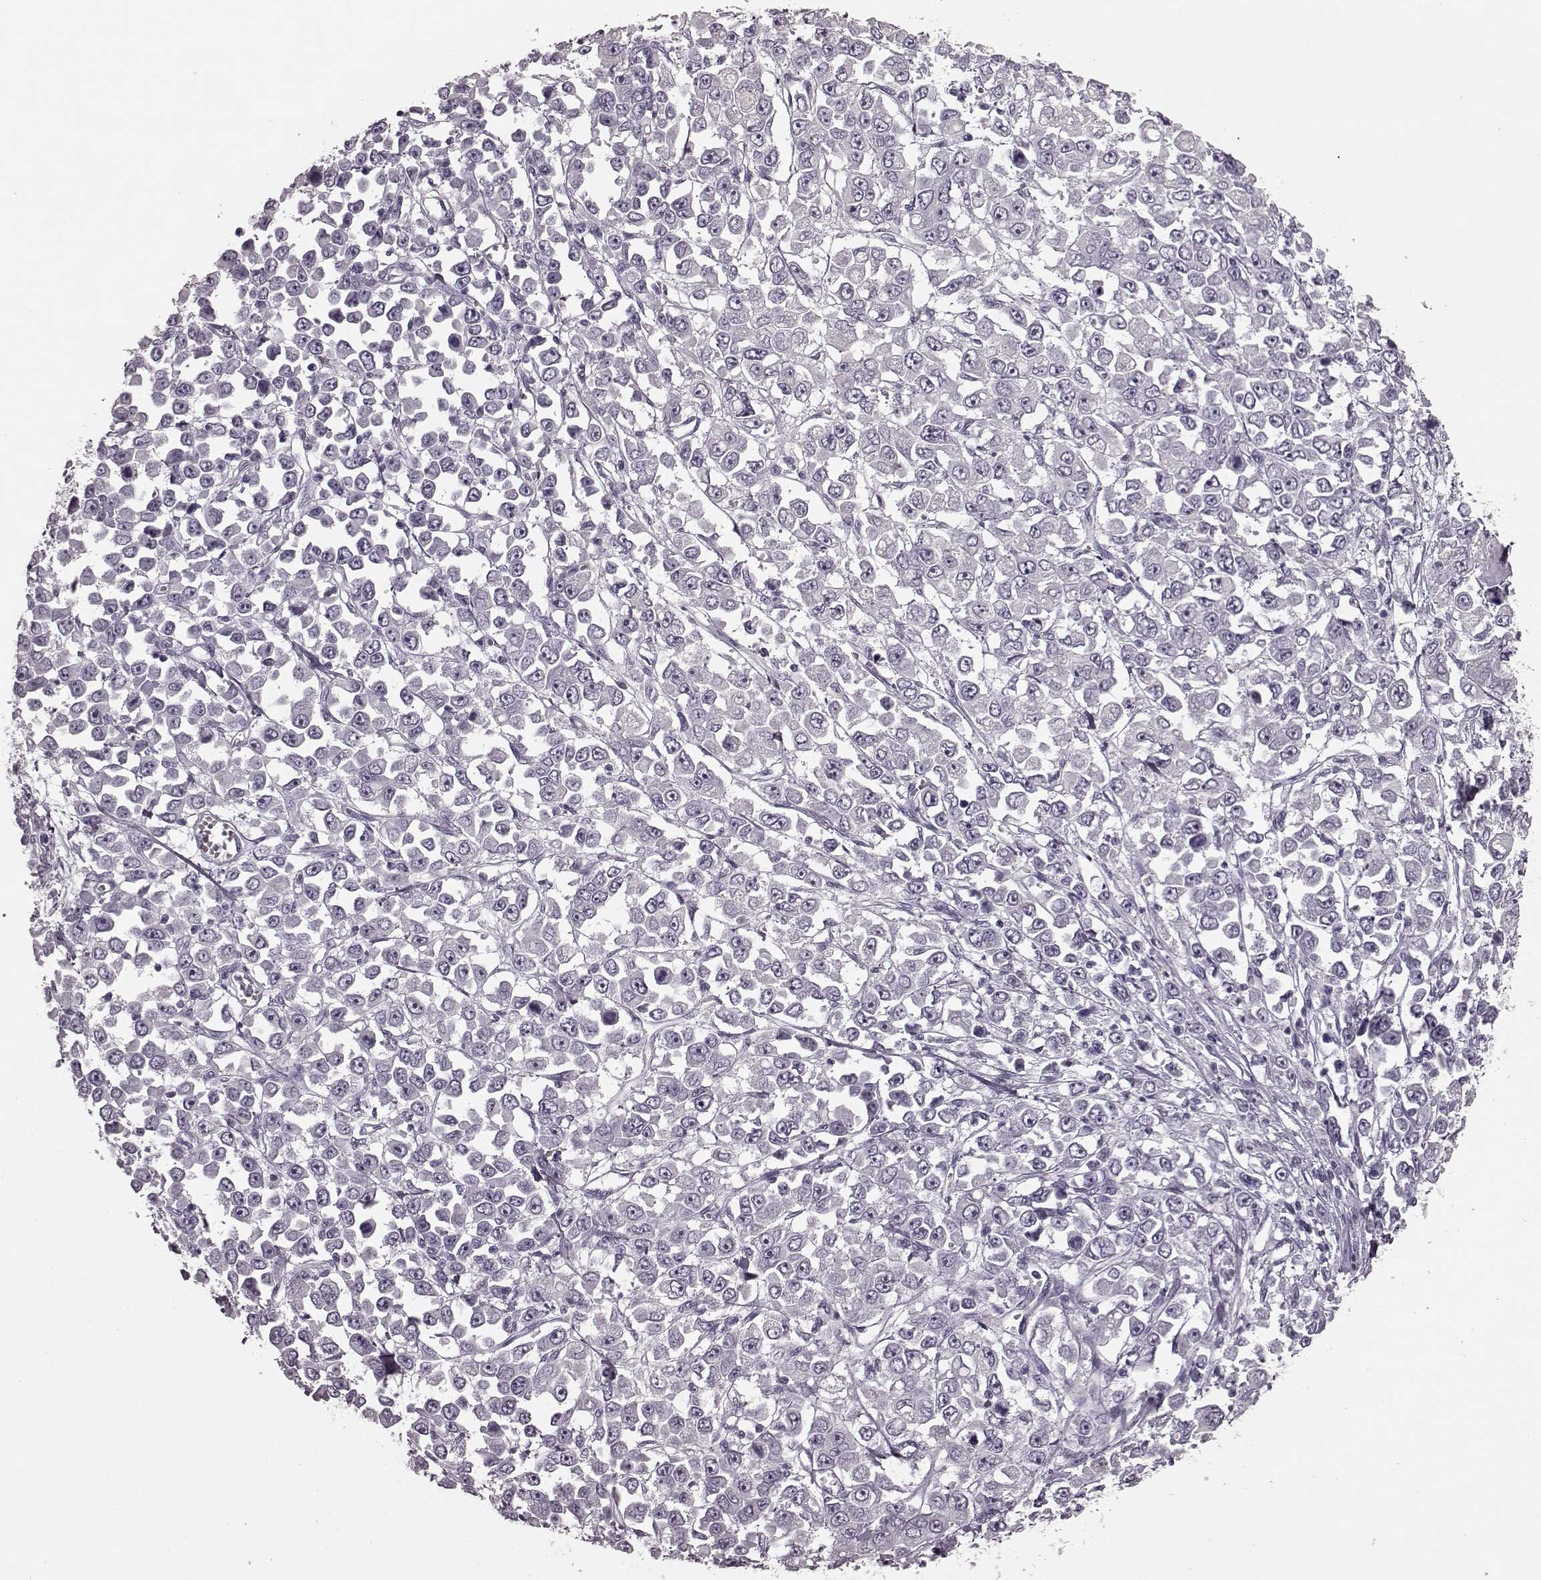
{"staining": {"intensity": "negative", "quantity": "none", "location": "none"}, "tissue": "stomach cancer", "cell_type": "Tumor cells", "image_type": "cancer", "snomed": [{"axis": "morphology", "description": "Adenocarcinoma, NOS"}, {"axis": "topography", "description": "Stomach, upper"}], "caption": "High power microscopy micrograph of an IHC histopathology image of stomach cancer, revealing no significant staining in tumor cells. (DAB (3,3'-diaminobenzidine) immunohistochemistry with hematoxylin counter stain).", "gene": "TRPM1", "patient": {"sex": "male", "age": 70}}